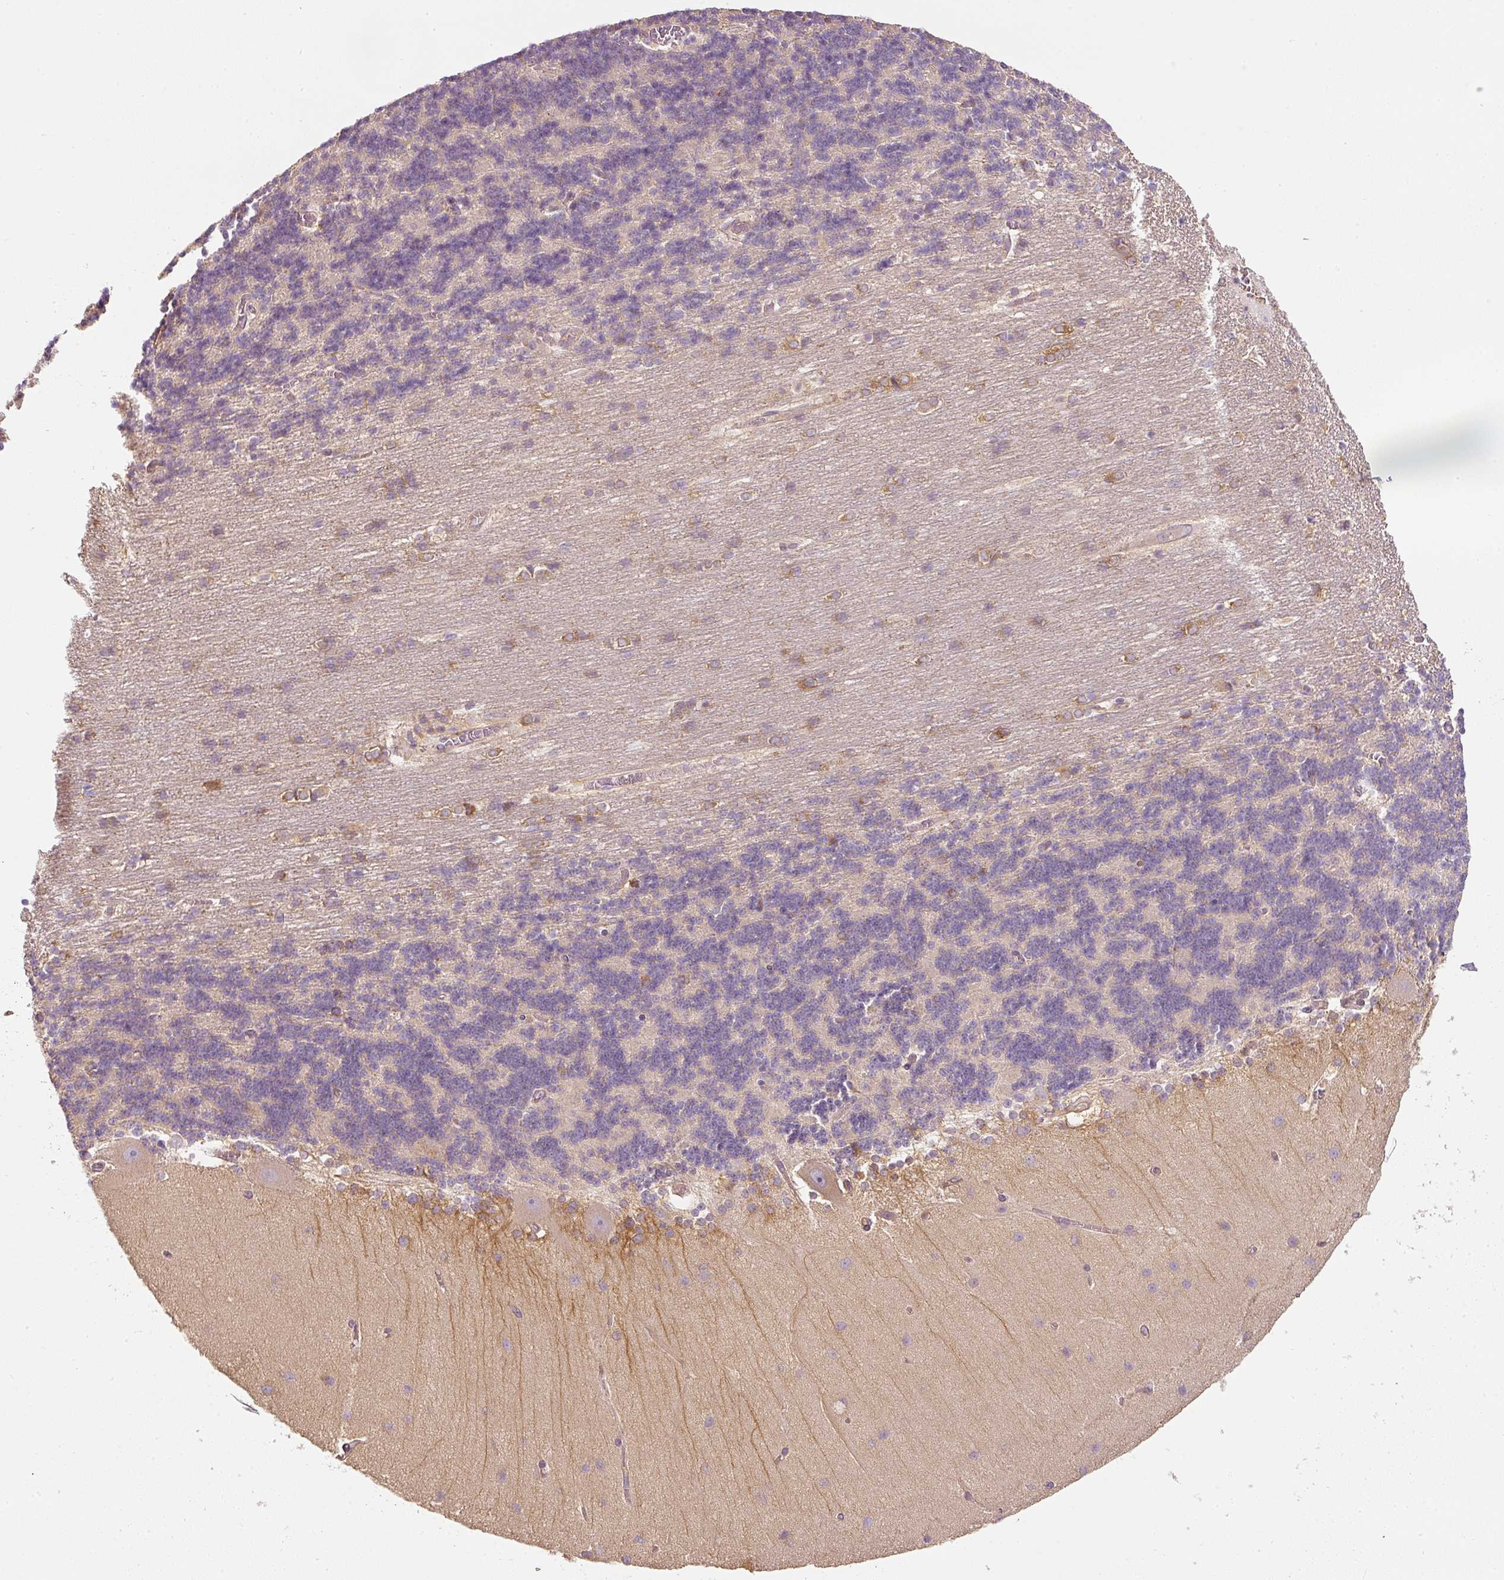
{"staining": {"intensity": "moderate", "quantity": "<25%", "location": "cytoplasmic/membranous"}, "tissue": "cerebellum", "cell_type": "Cells in granular layer", "image_type": "normal", "snomed": [{"axis": "morphology", "description": "Normal tissue, NOS"}, {"axis": "topography", "description": "Cerebellum"}], "caption": "A micrograph of human cerebellum stained for a protein reveals moderate cytoplasmic/membranous brown staining in cells in granular layer. (brown staining indicates protein expression, while blue staining denotes nuclei).", "gene": "RNF167", "patient": {"sex": "female", "age": 54}}